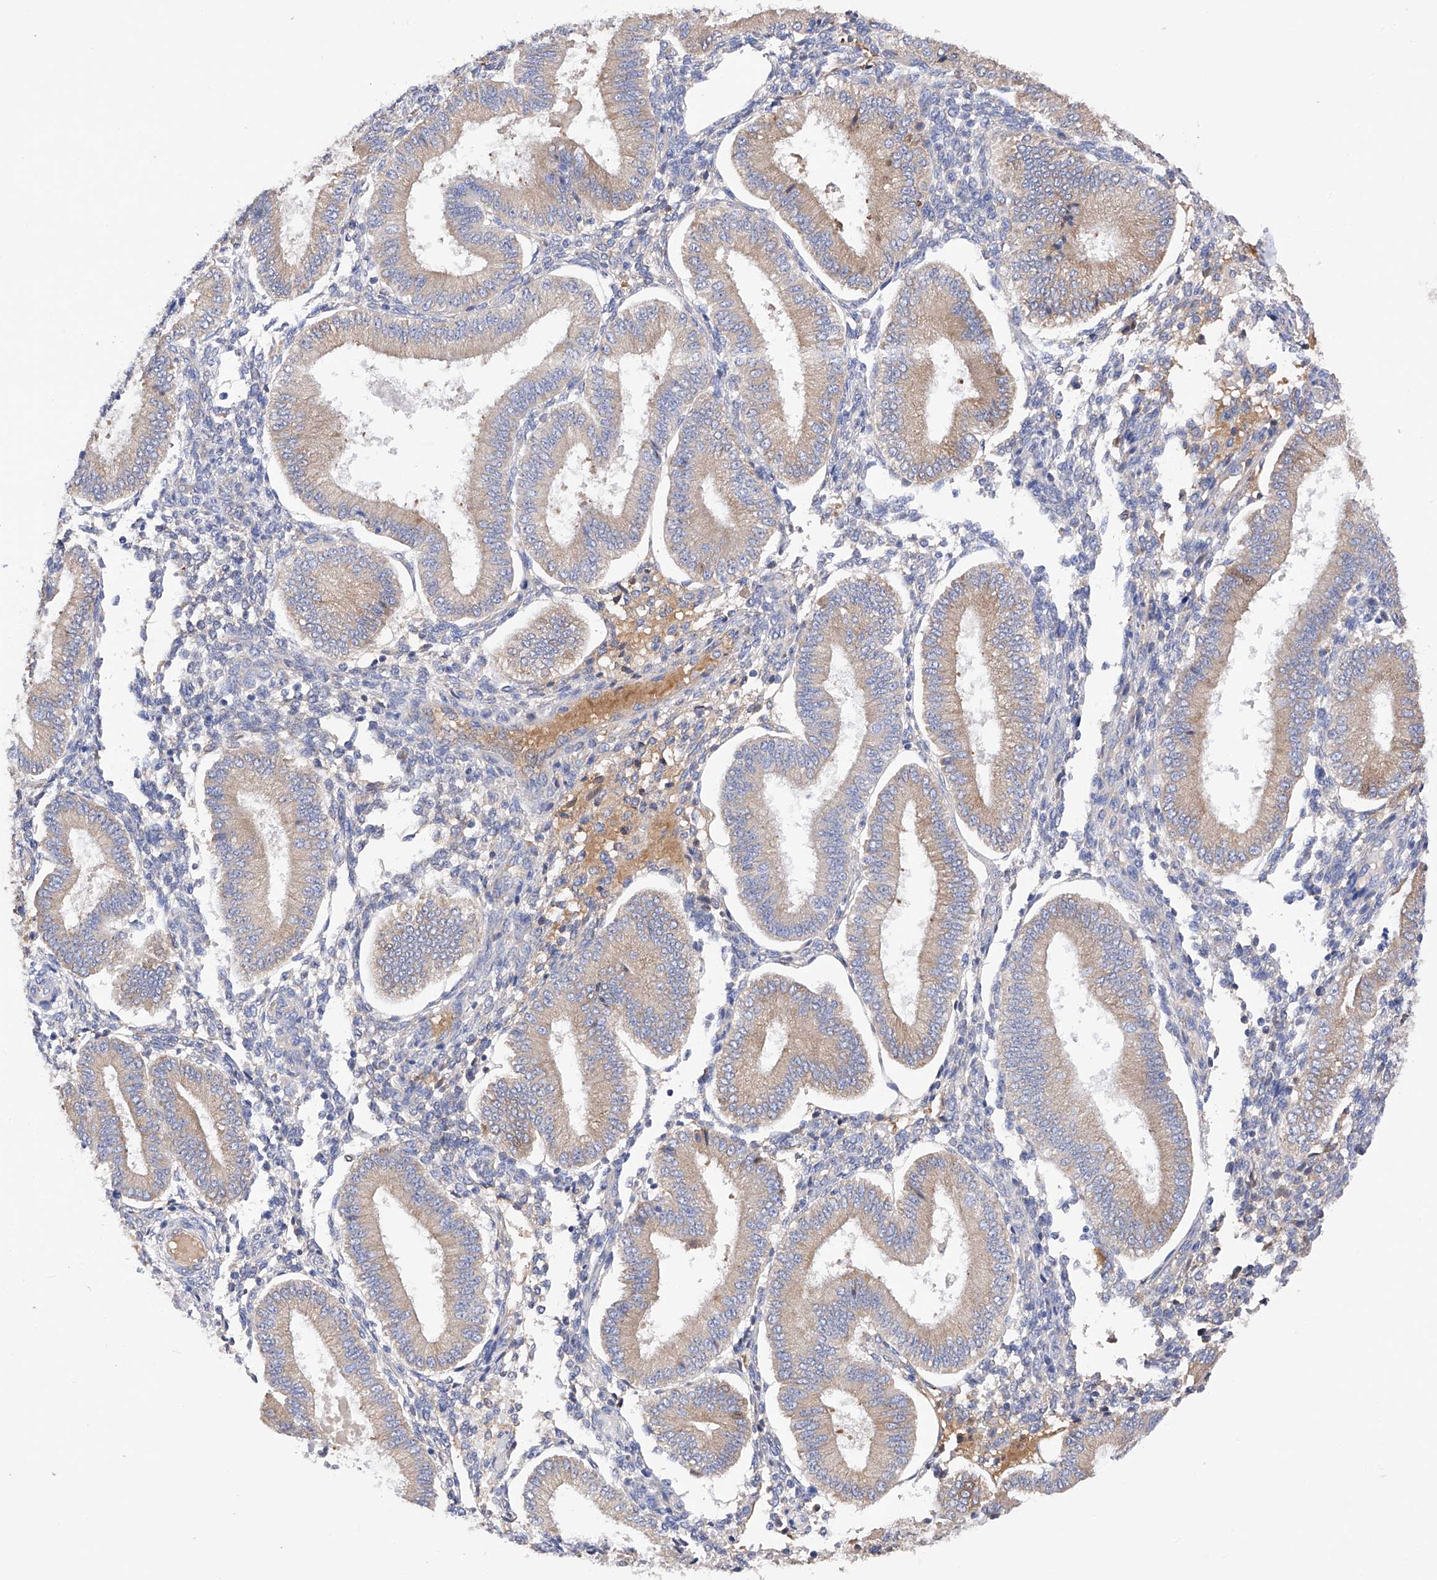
{"staining": {"intensity": "negative", "quantity": "none", "location": "none"}, "tissue": "endometrium", "cell_type": "Cells in endometrial stroma", "image_type": "normal", "snomed": [{"axis": "morphology", "description": "Normal tissue, NOS"}, {"axis": "topography", "description": "Endometrium"}], "caption": "Immunohistochemistry (IHC) micrograph of benign human endometrium stained for a protein (brown), which reveals no positivity in cells in endometrial stroma.", "gene": "PDIA5", "patient": {"sex": "female", "age": 39}}